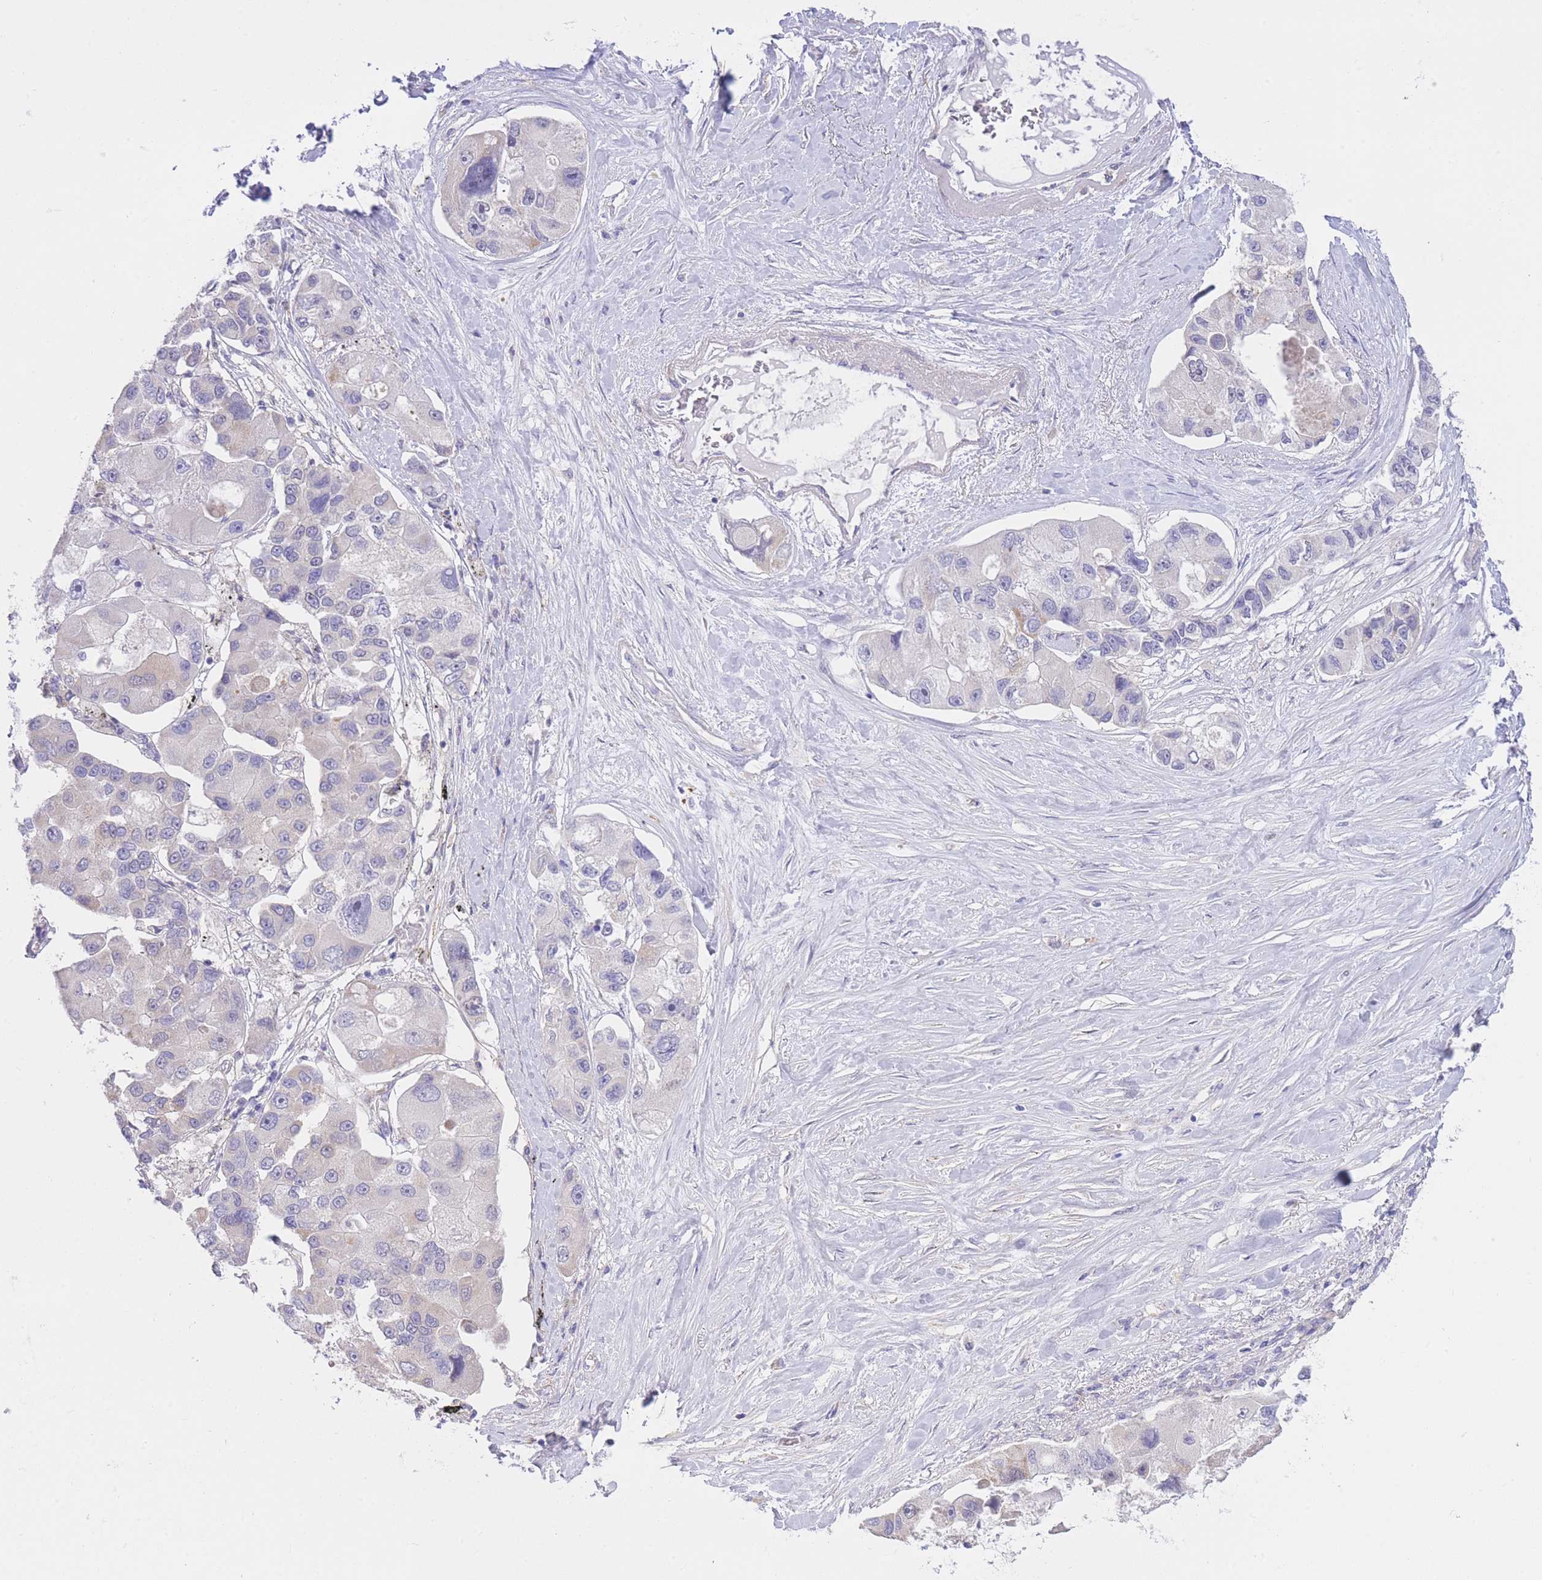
{"staining": {"intensity": "negative", "quantity": "none", "location": "none"}, "tissue": "lung cancer", "cell_type": "Tumor cells", "image_type": "cancer", "snomed": [{"axis": "morphology", "description": "Adenocarcinoma, NOS"}, {"axis": "topography", "description": "Lung"}], "caption": "Immunohistochemical staining of human lung cancer (adenocarcinoma) demonstrates no significant staining in tumor cells.", "gene": "PGM1", "patient": {"sex": "female", "age": 54}}